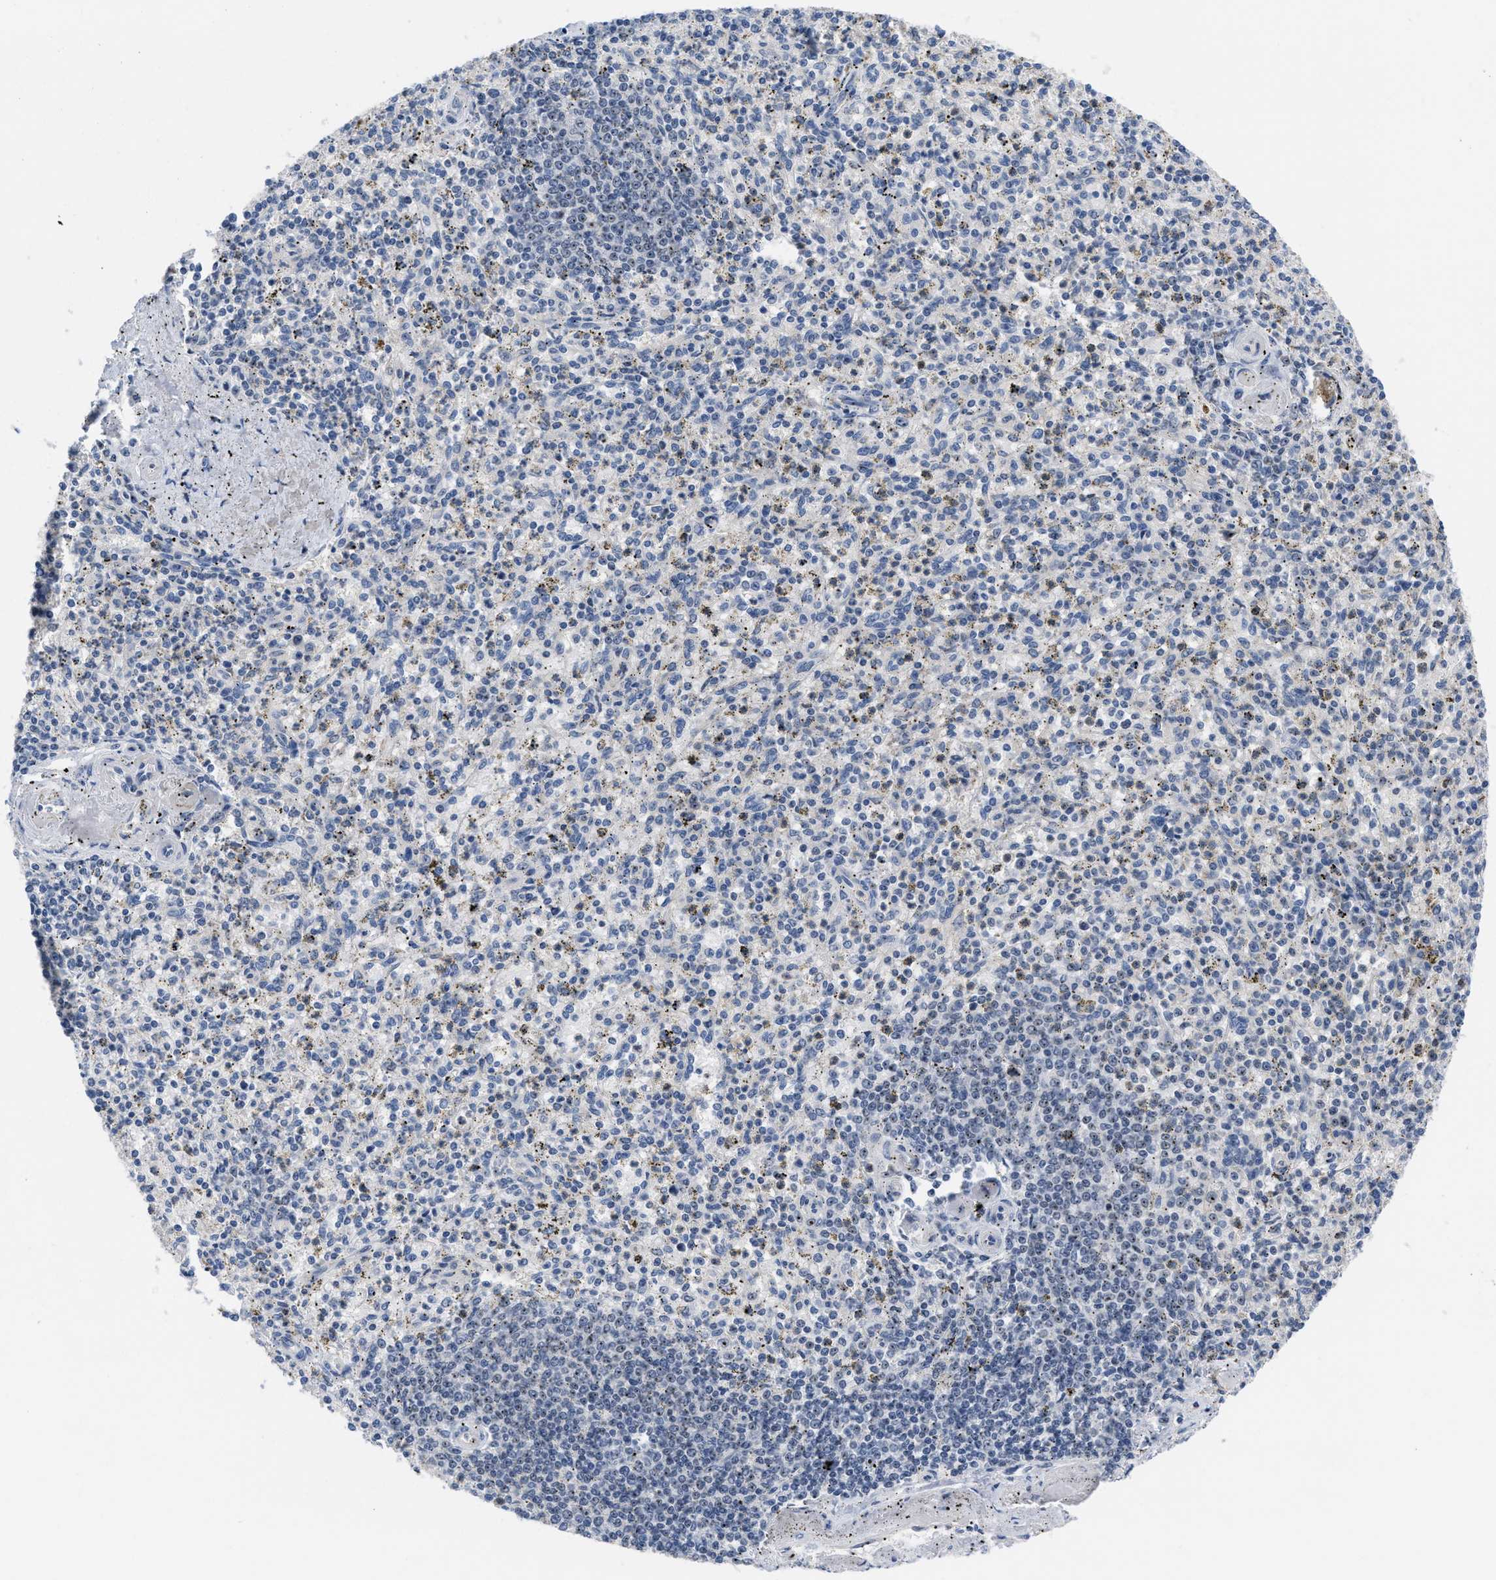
{"staining": {"intensity": "moderate", "quantity": "25%-75%", "location": "nuclear"}, "tissue": "spleen", "cell_type": "Cells in red pulp", "image_type": "normal", "snomed": [{"axis": "morphology", "description": "Normal tissue, NOS"}, {"axis": "topography", "description": "Spleen"}], "caption": "A micrograph showing moderate nuclear staining in about 25%-75% of cells in red pulp in normal spleen, as visualized by brown immunohistochemical staining.", "gene": "NOP58", "patient": {"sex": "male", "age": 72}}